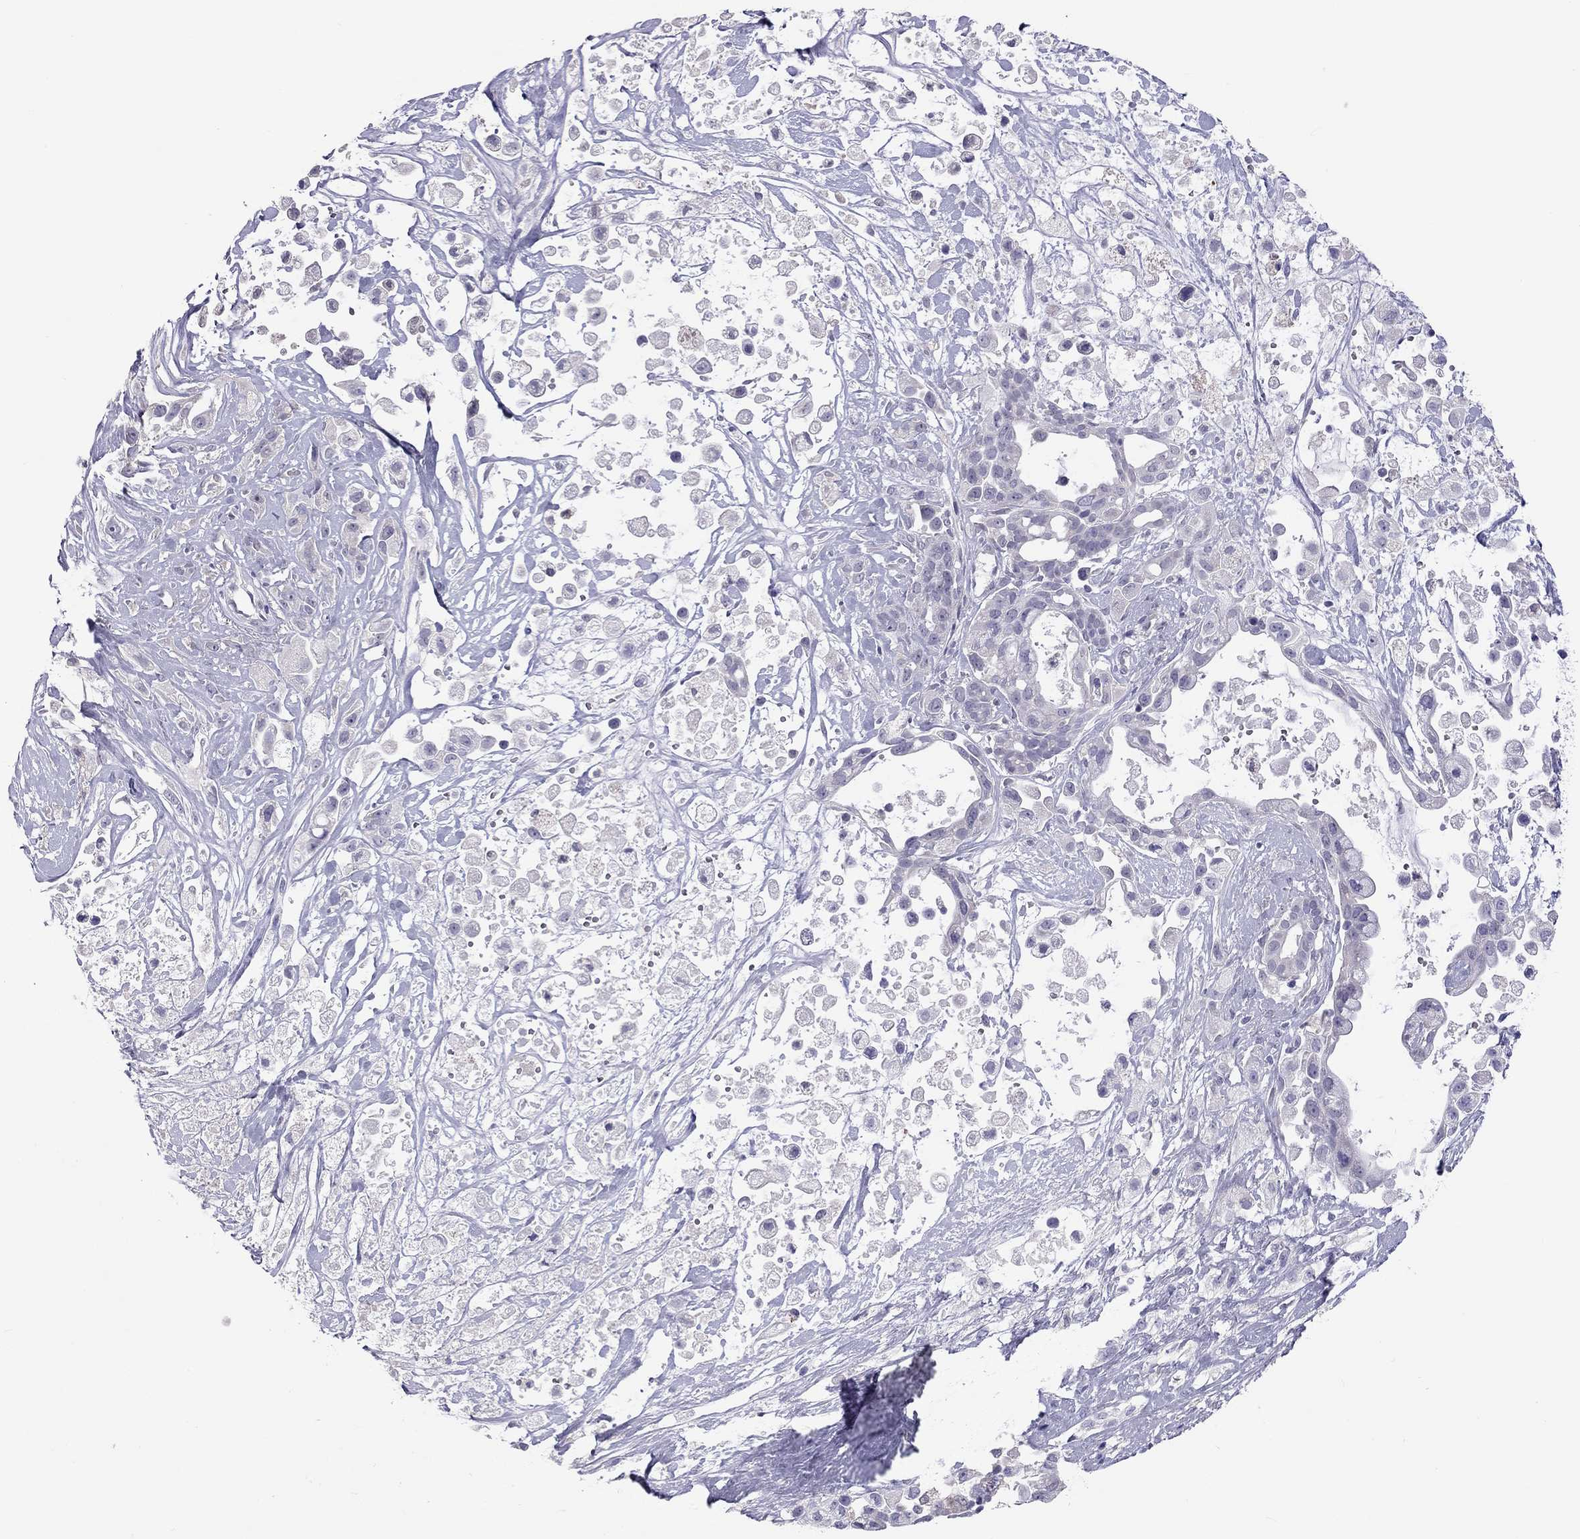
{"staining": {"intensity": "negative", "quantity": "none", "location": "none"}, "tissue": "pancreatic cancer", "cell_type": "Tumor cells", "image_type": "cancer", "snomed": [{"axis": "morphology", "description": "Adenocarcinoma, NOS"}, {"axis": "topography", "description": "Pancreas"}], "caption": "High magnification brightfield microscopy of pancreatic adenocarcinoma stained with DAB (brown) and counterstained with hematoxylin (blue): tumor cells show no significant staining.", "gene": "PPP1R3A", "patient": {"sex": "male", "age": 44}}